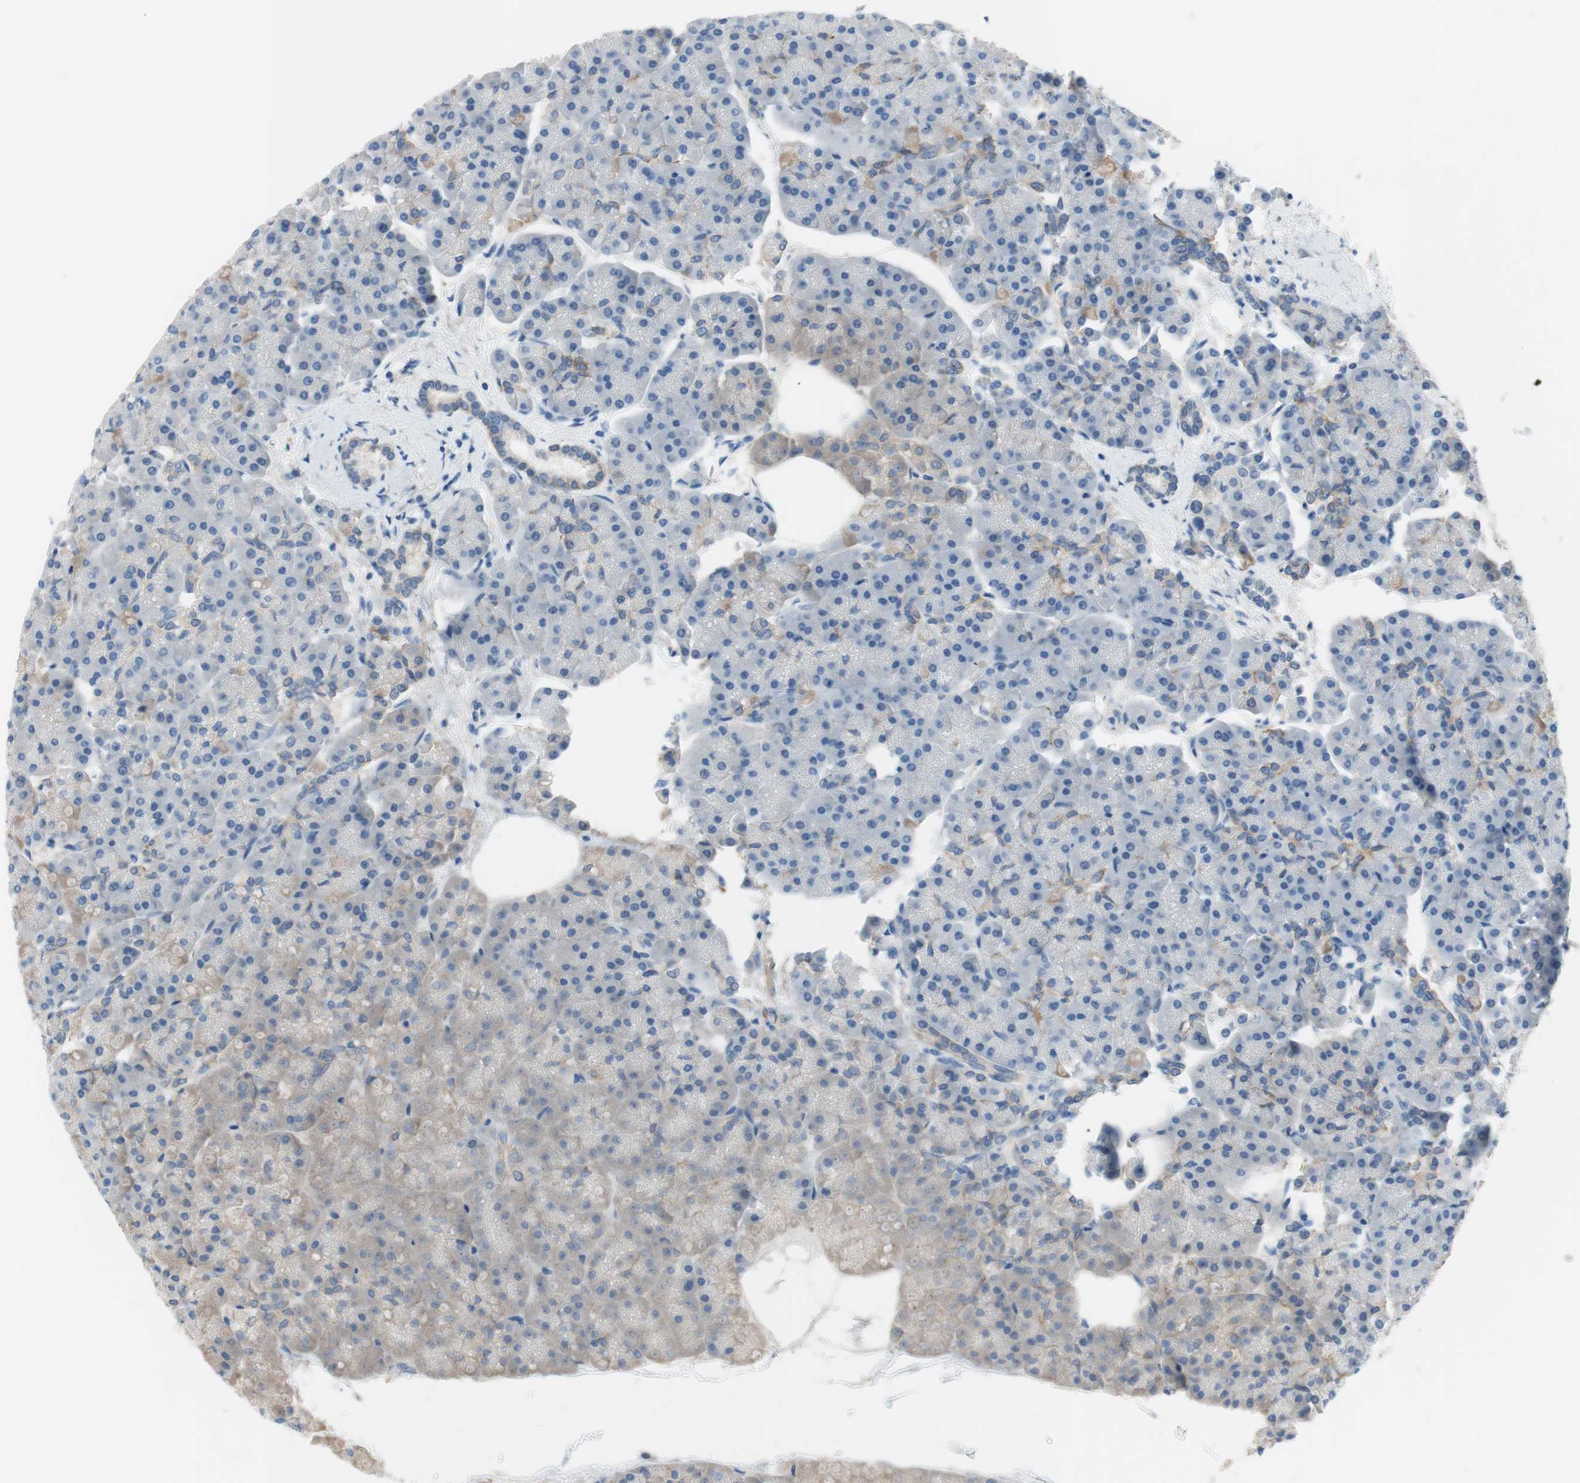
{"staining": {"intensity": "weak", "quantity": "<25%", "location": "cytoplasmic/membranous"}, "tissue": "pancreas", "cell_type": "Exocrine glandular cells", "image_type": "normal", "snomed": [{"axis": "morphology", "description": "Normal tissue, NOS"}, {"axis": "topography", "description": "Pancreas"}], "caption": "This is an immunohistochemistry (IHC) photomicrograph of unremarkable human pancreas. There is no positivity in exocrine glandular cells.", "gene": "FDFT1", "patient": {"sex": "female", "age": 70}}